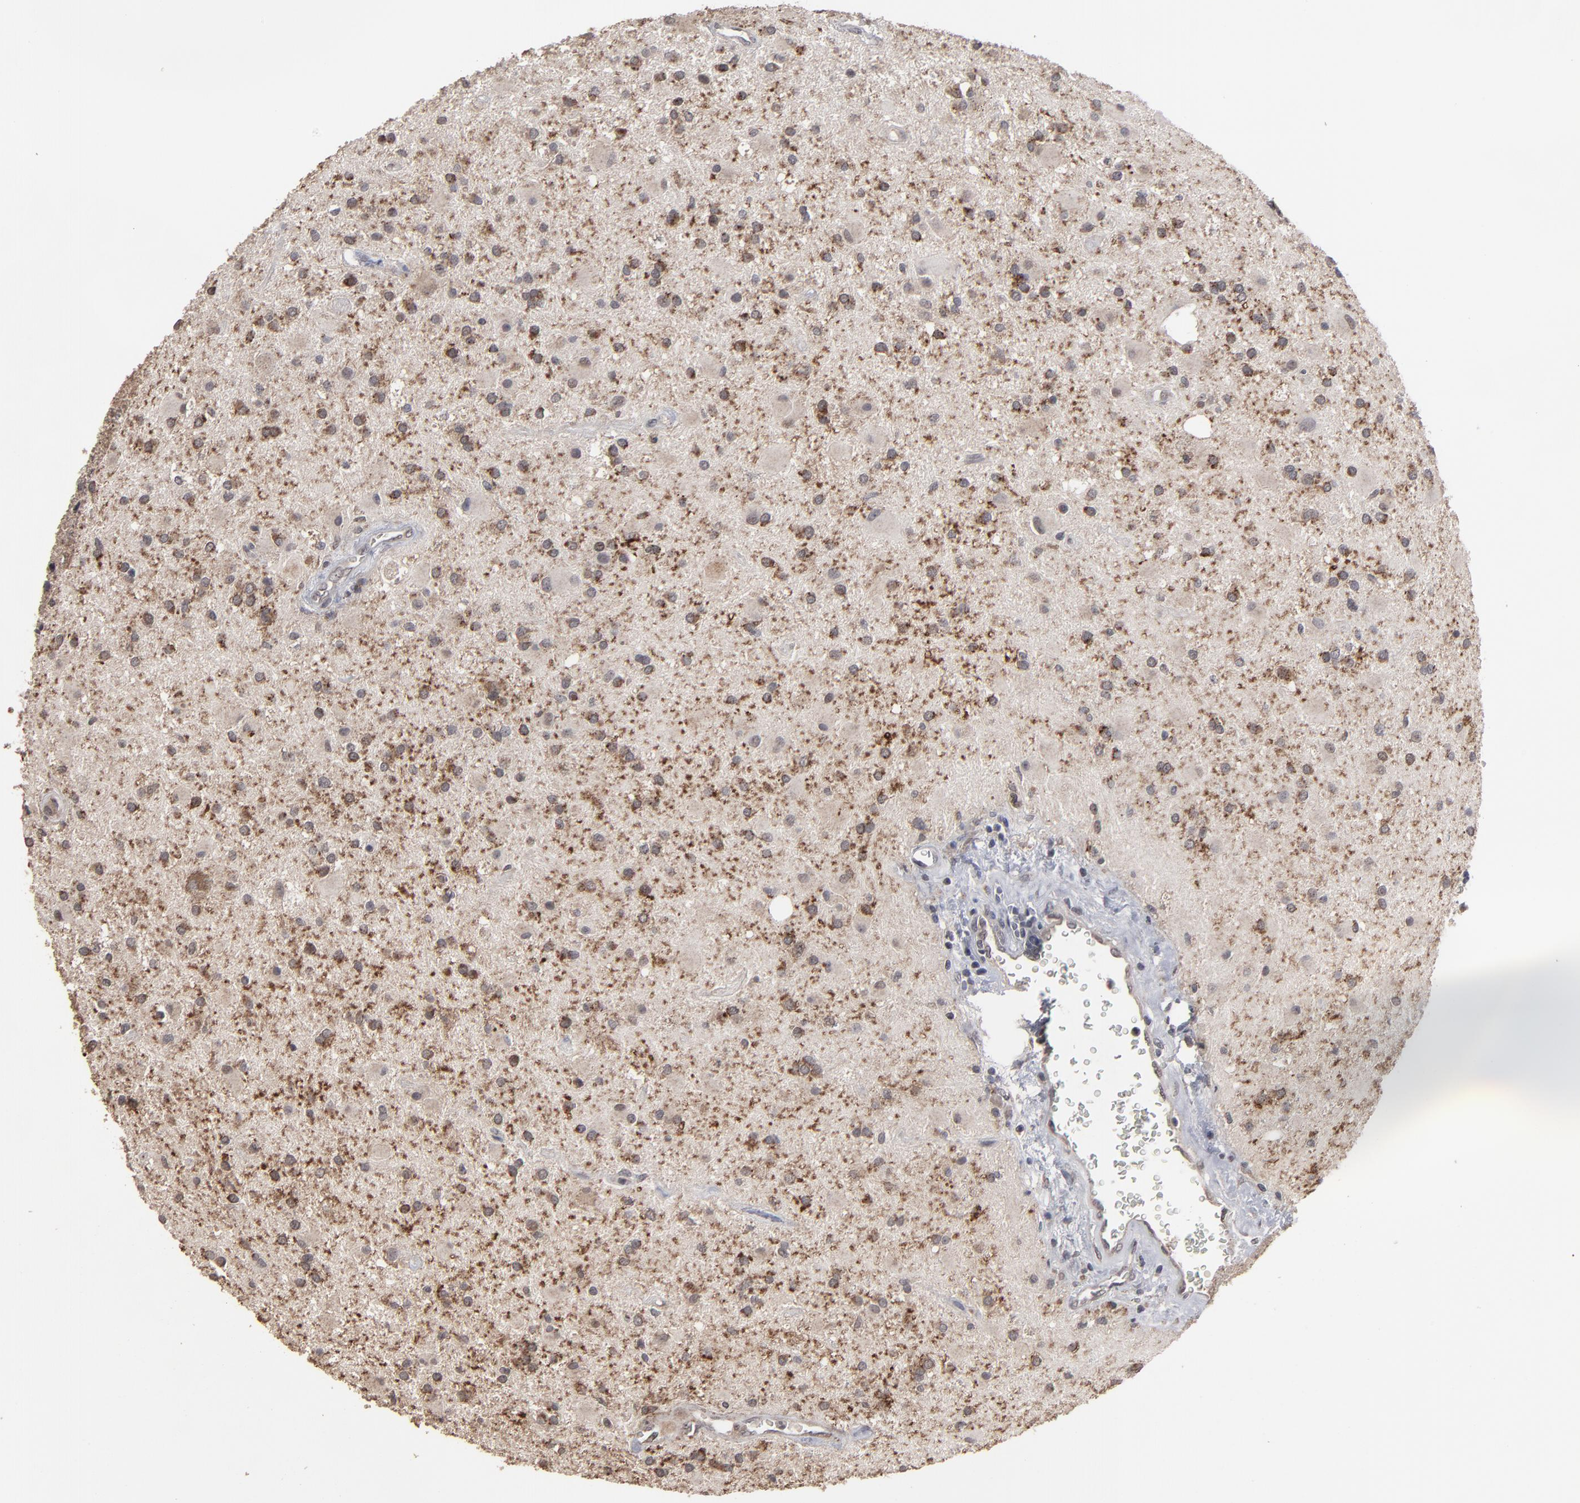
{"staining": {"intensity": "strong", "quantity": "25%-75%", "location": "cytoplasmic/membranous"}, "tissue": "glioma", "cell_type": "Tumor cells", "image_type": "cancer", "snomed": [{"axis": "morphology", "description": "Glioma, malignant, Low grade"}, {"axis": "topography", "description": "Brain"}], "caption": "Glioma was stained to show a protein in brown. There is high levels of strong cytoplasmic/membranous expression in approximately 25%-75% of tumor cells.", "gene": "SLC22A17", "patient": {"sex": "male", "age": 58}}